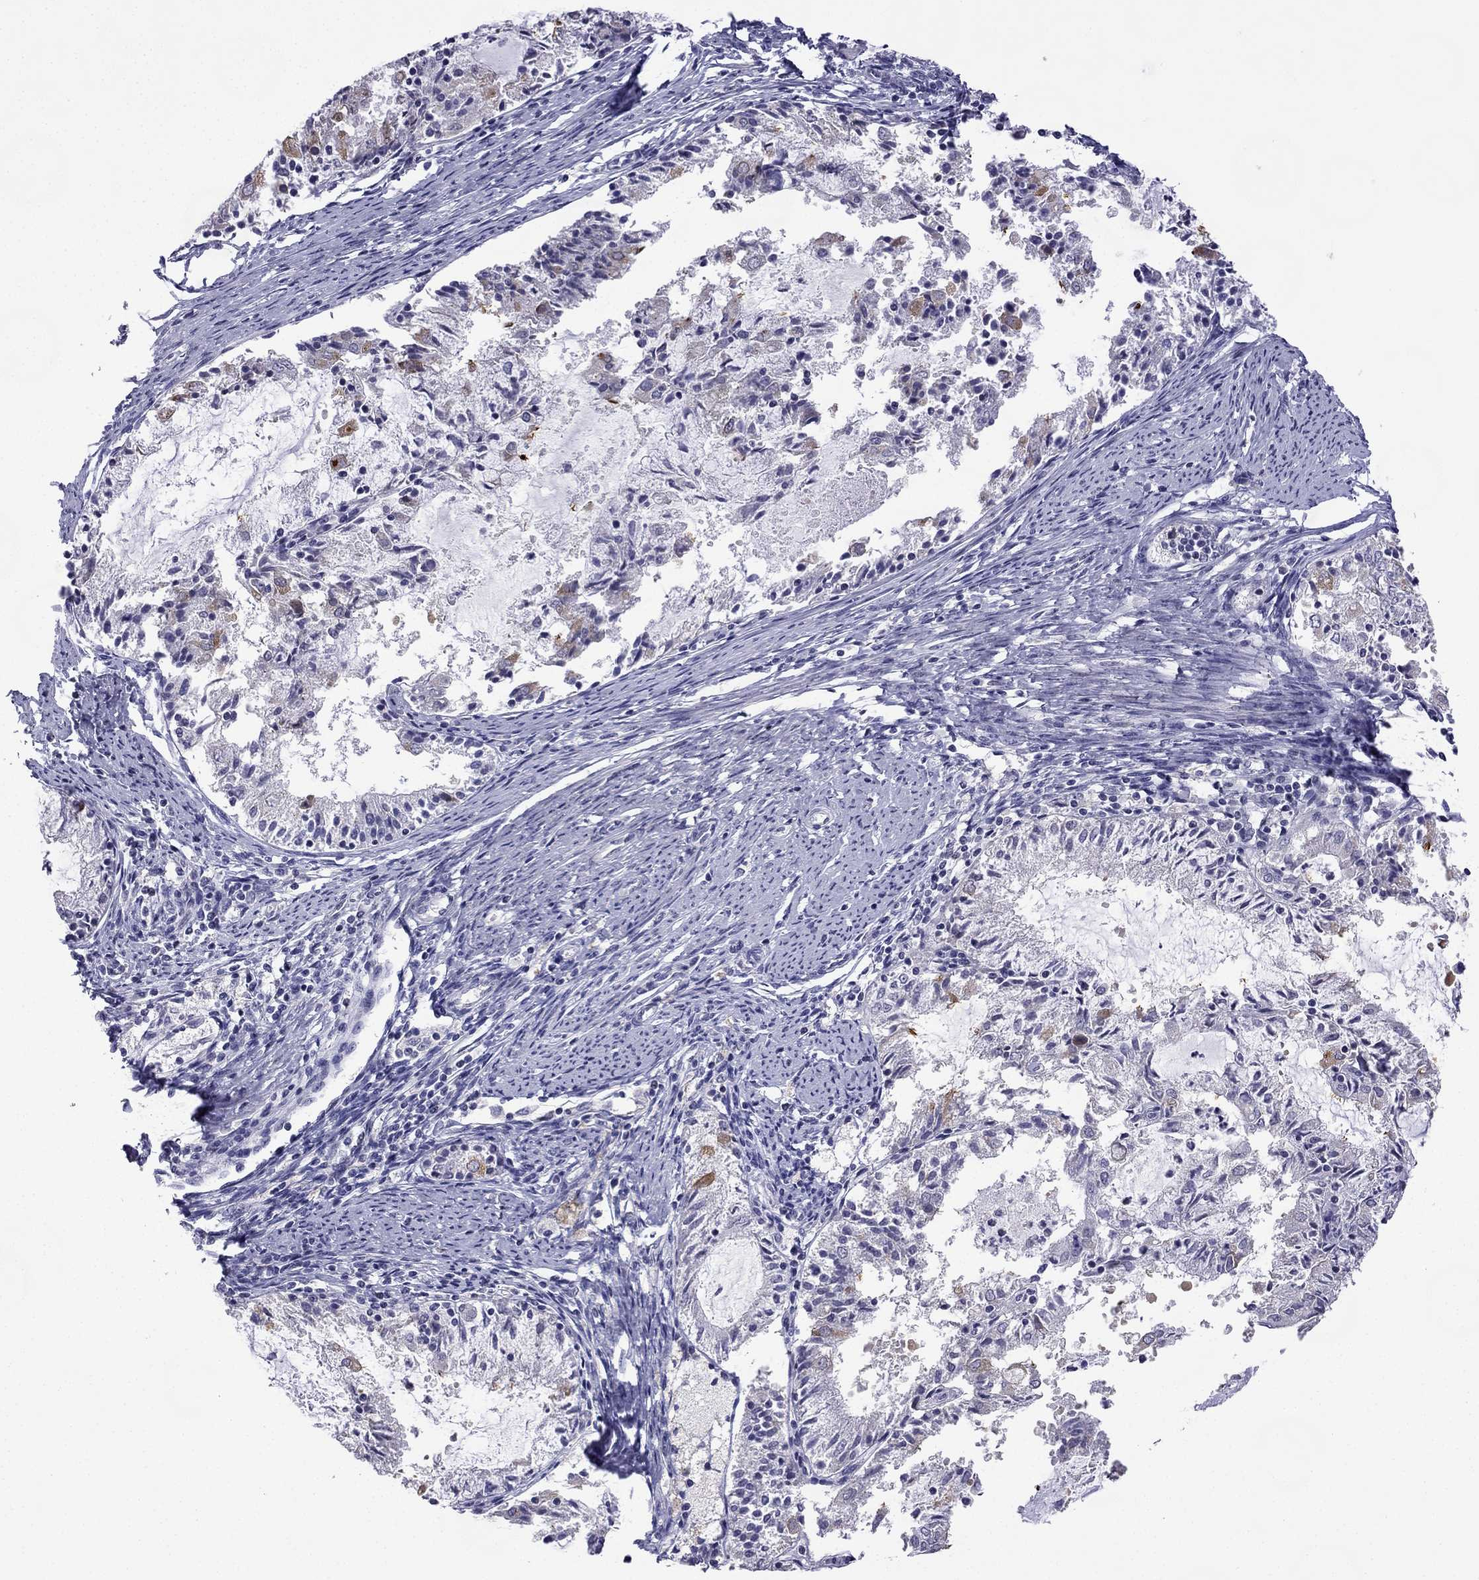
{"staining": {"intensity": "moderate", "quantity": "<25%", "location": "cytoplasmic/membranous"}, "tissue": "endometrial cancer", "cell_type": "Tumor cells", "image_type": "cancer", "snomed": [{"axis": "morphology", "description": "Adenocarcinoma, NOS"}, {"axis": "topography", "description": "Endometrium"}], "caption": "Protein expression analysis of endometrial cancer (adenocarcinoma) exhibits moderate cytoplasmic/membranous expression in about <25% of tumor cells.", "gene": "CFAP70", "patient": {"sex": "female", "age": 57}}